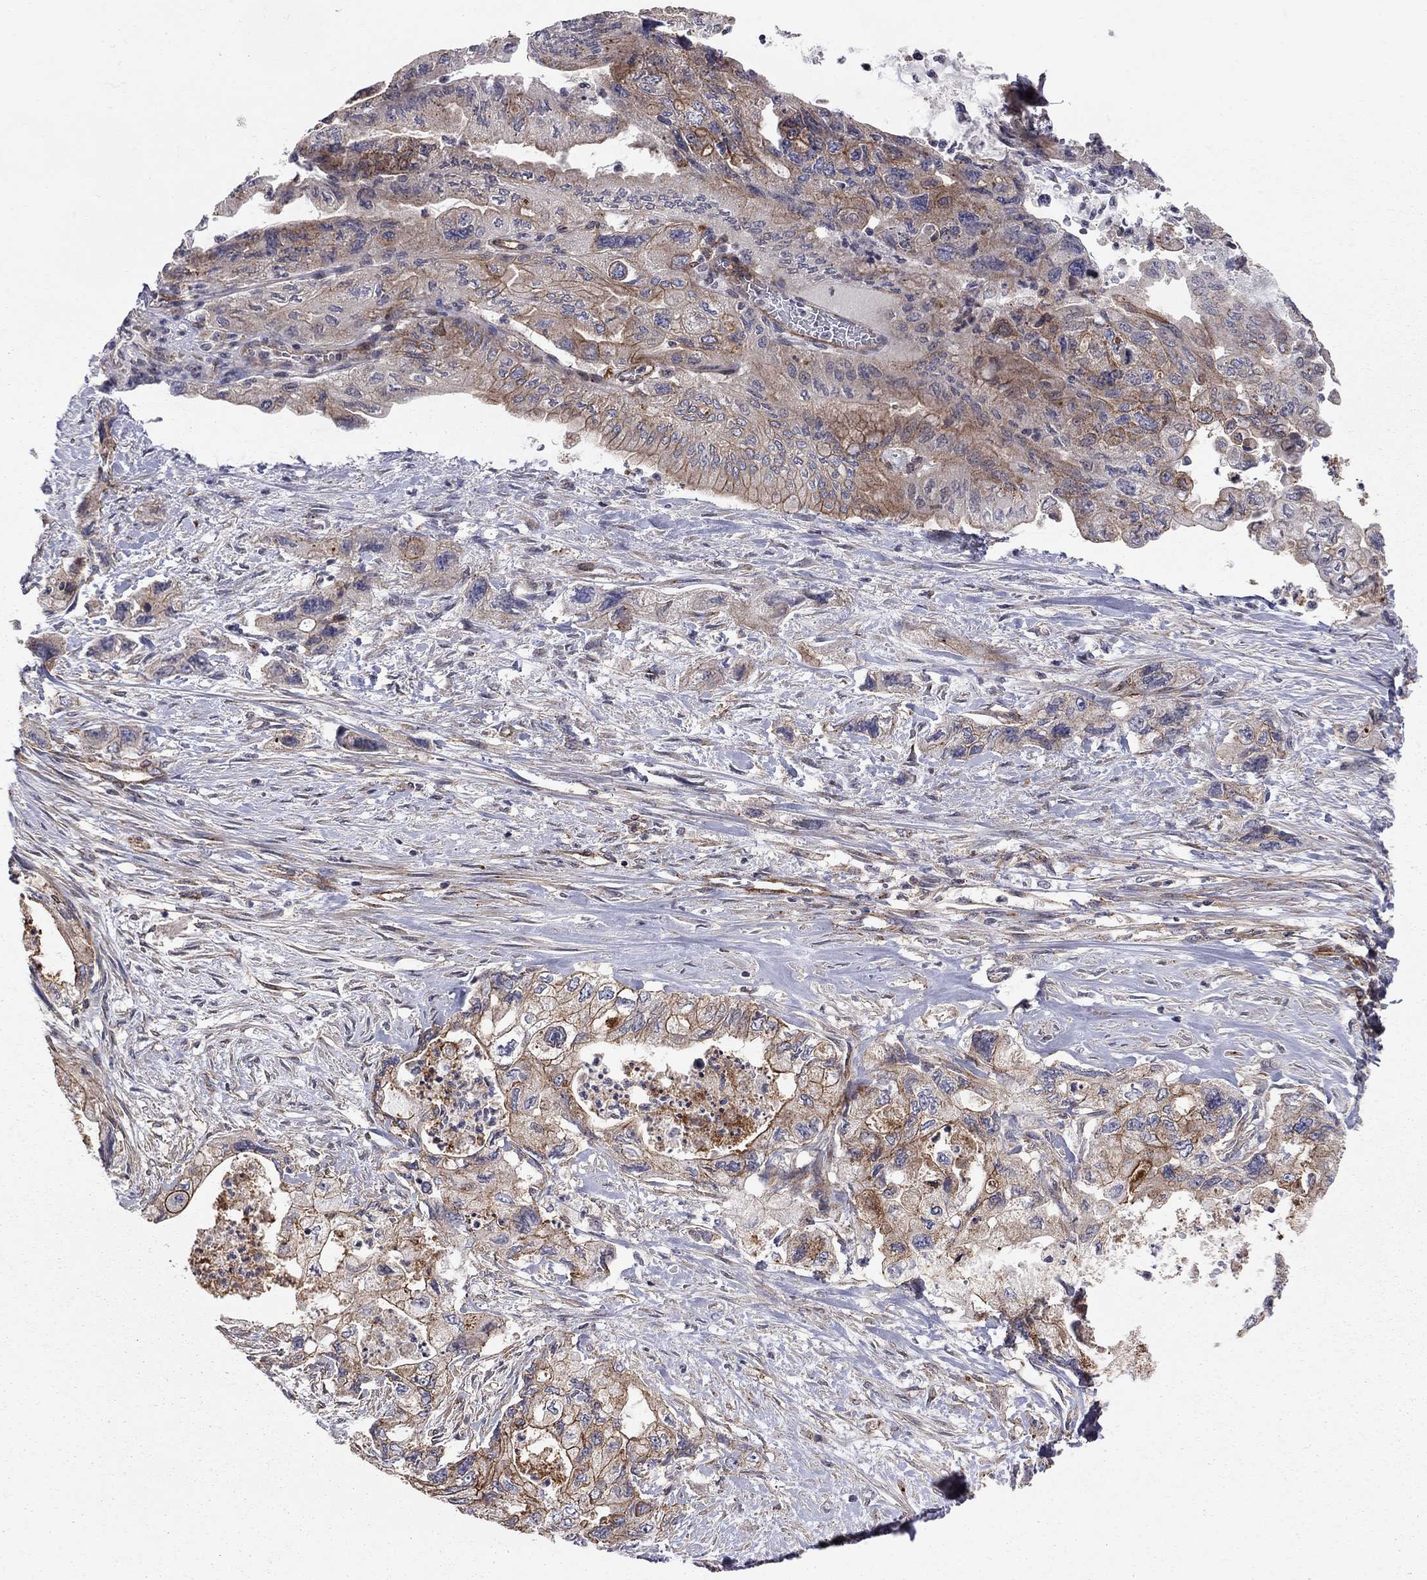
{"staining": {"intensity": "moderate", "quantity": "25%-75%", "location": "cytoplasmic/membranous"}, "tissue": "pancreatic cancer", "cell_type": "Tumor cells", "image_type": "cancer", "snomed": [{"axis": "morphology", "description": "Adenocarcinoma, NOS"}, {"axis": "topography", "description": "Pancreas"}], "caption": "Tumor cells demonstrate medium levels of moderate cytoplasmic/membranous staining in approximately 25%-75% of cells in pancreatic adenocarcinoma. Immunohistochemistry stains the protein in brown and the nuclei are stained blue.", "gene": "RASEF", "patient": {"sex": "female", "age": 73}}